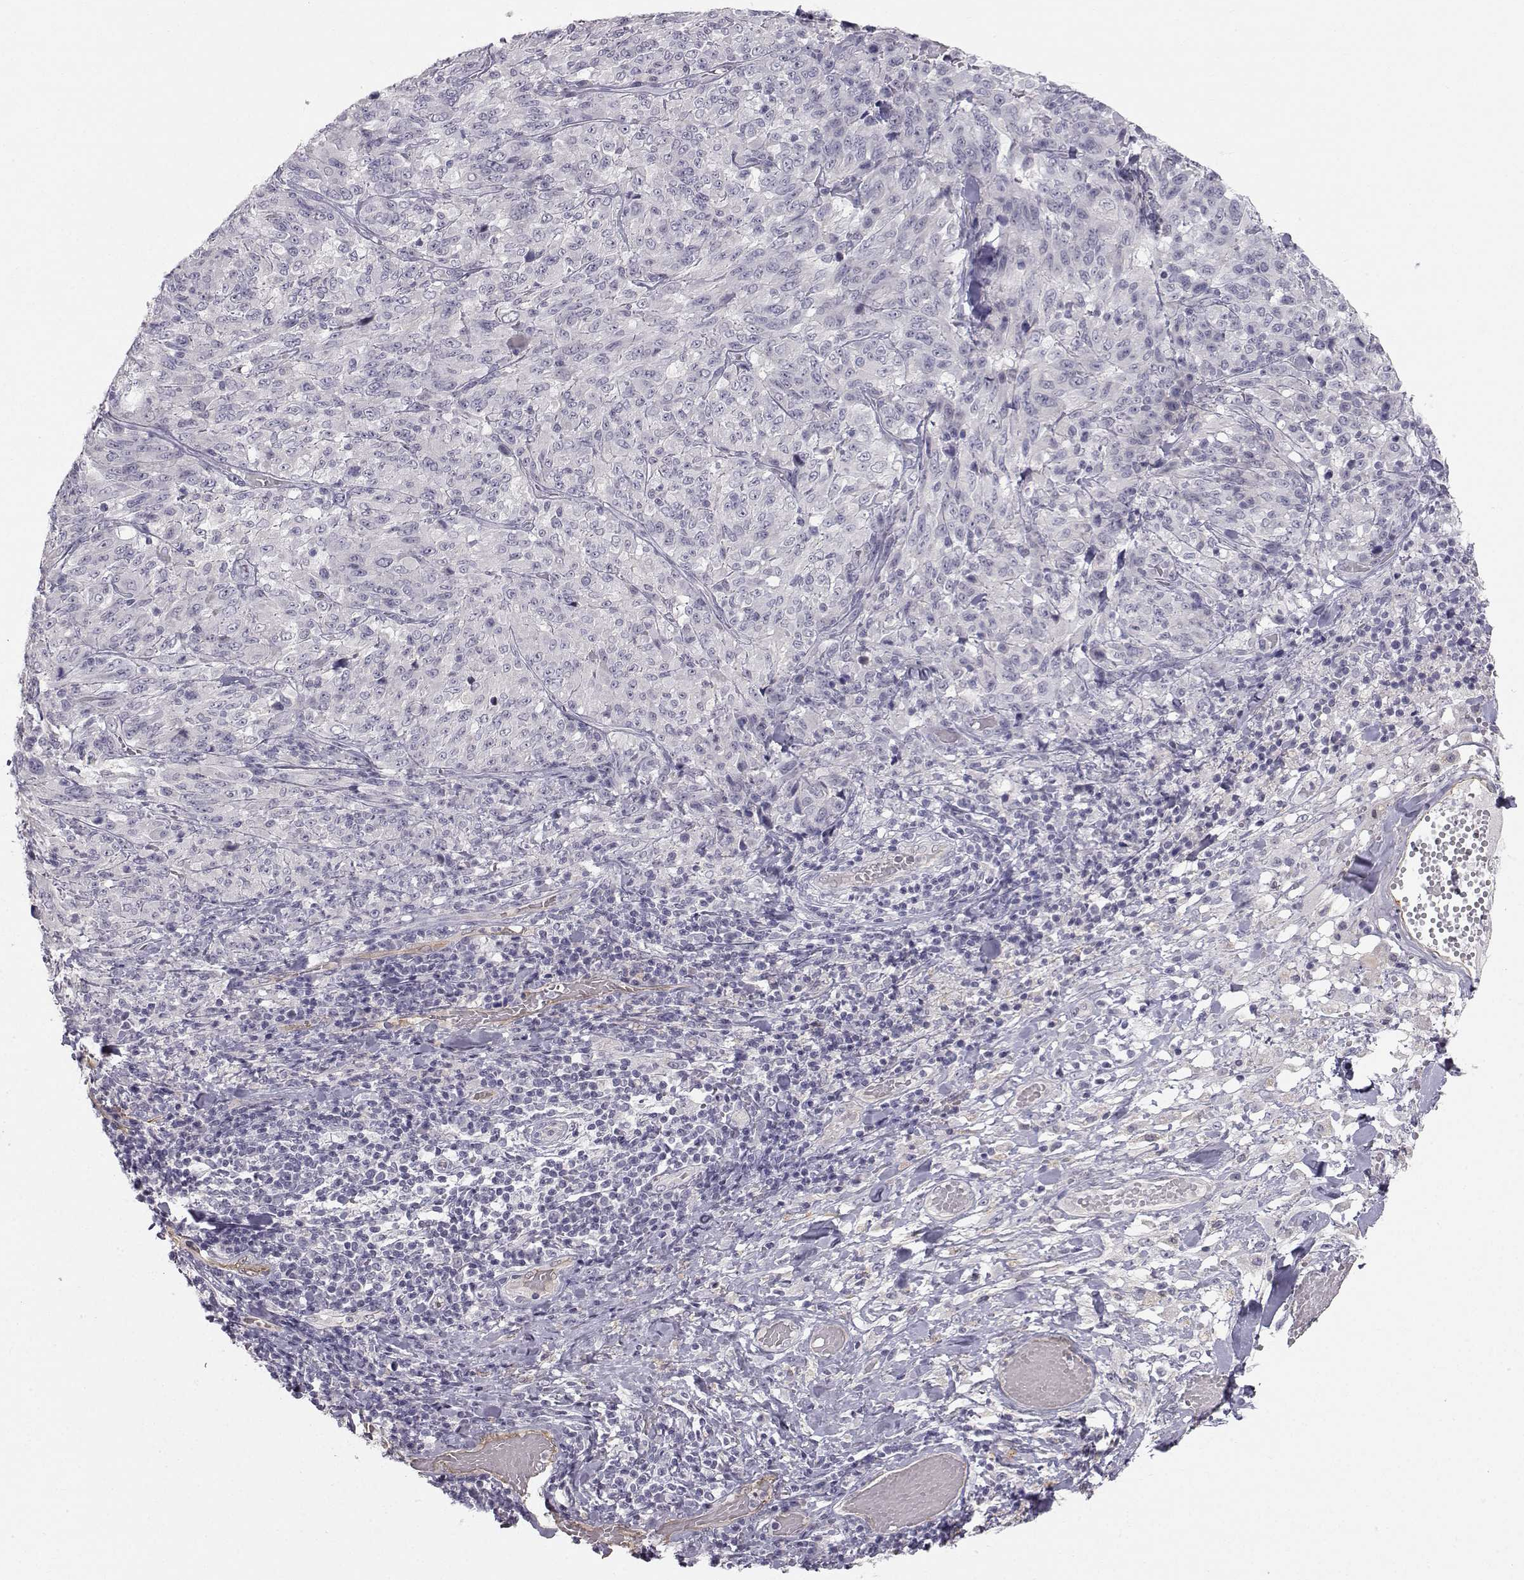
{"staining": {"intensity": "negative", "quantity": "none", "location": "none"}, "tissue": "melanoma", "cell_type": "Tumor cells", "image_type": "cancer", "snomed": [{"axis": "morphology", "description": "Malignant melanoma, NOS"}, {"axis": "topography", "description": "Skin"}], "caption": "Tumor cells are negative for protein expression in human malignant melanoma.", "gene": "PGM5", "patient": {"sex": "female", "age": 91}}